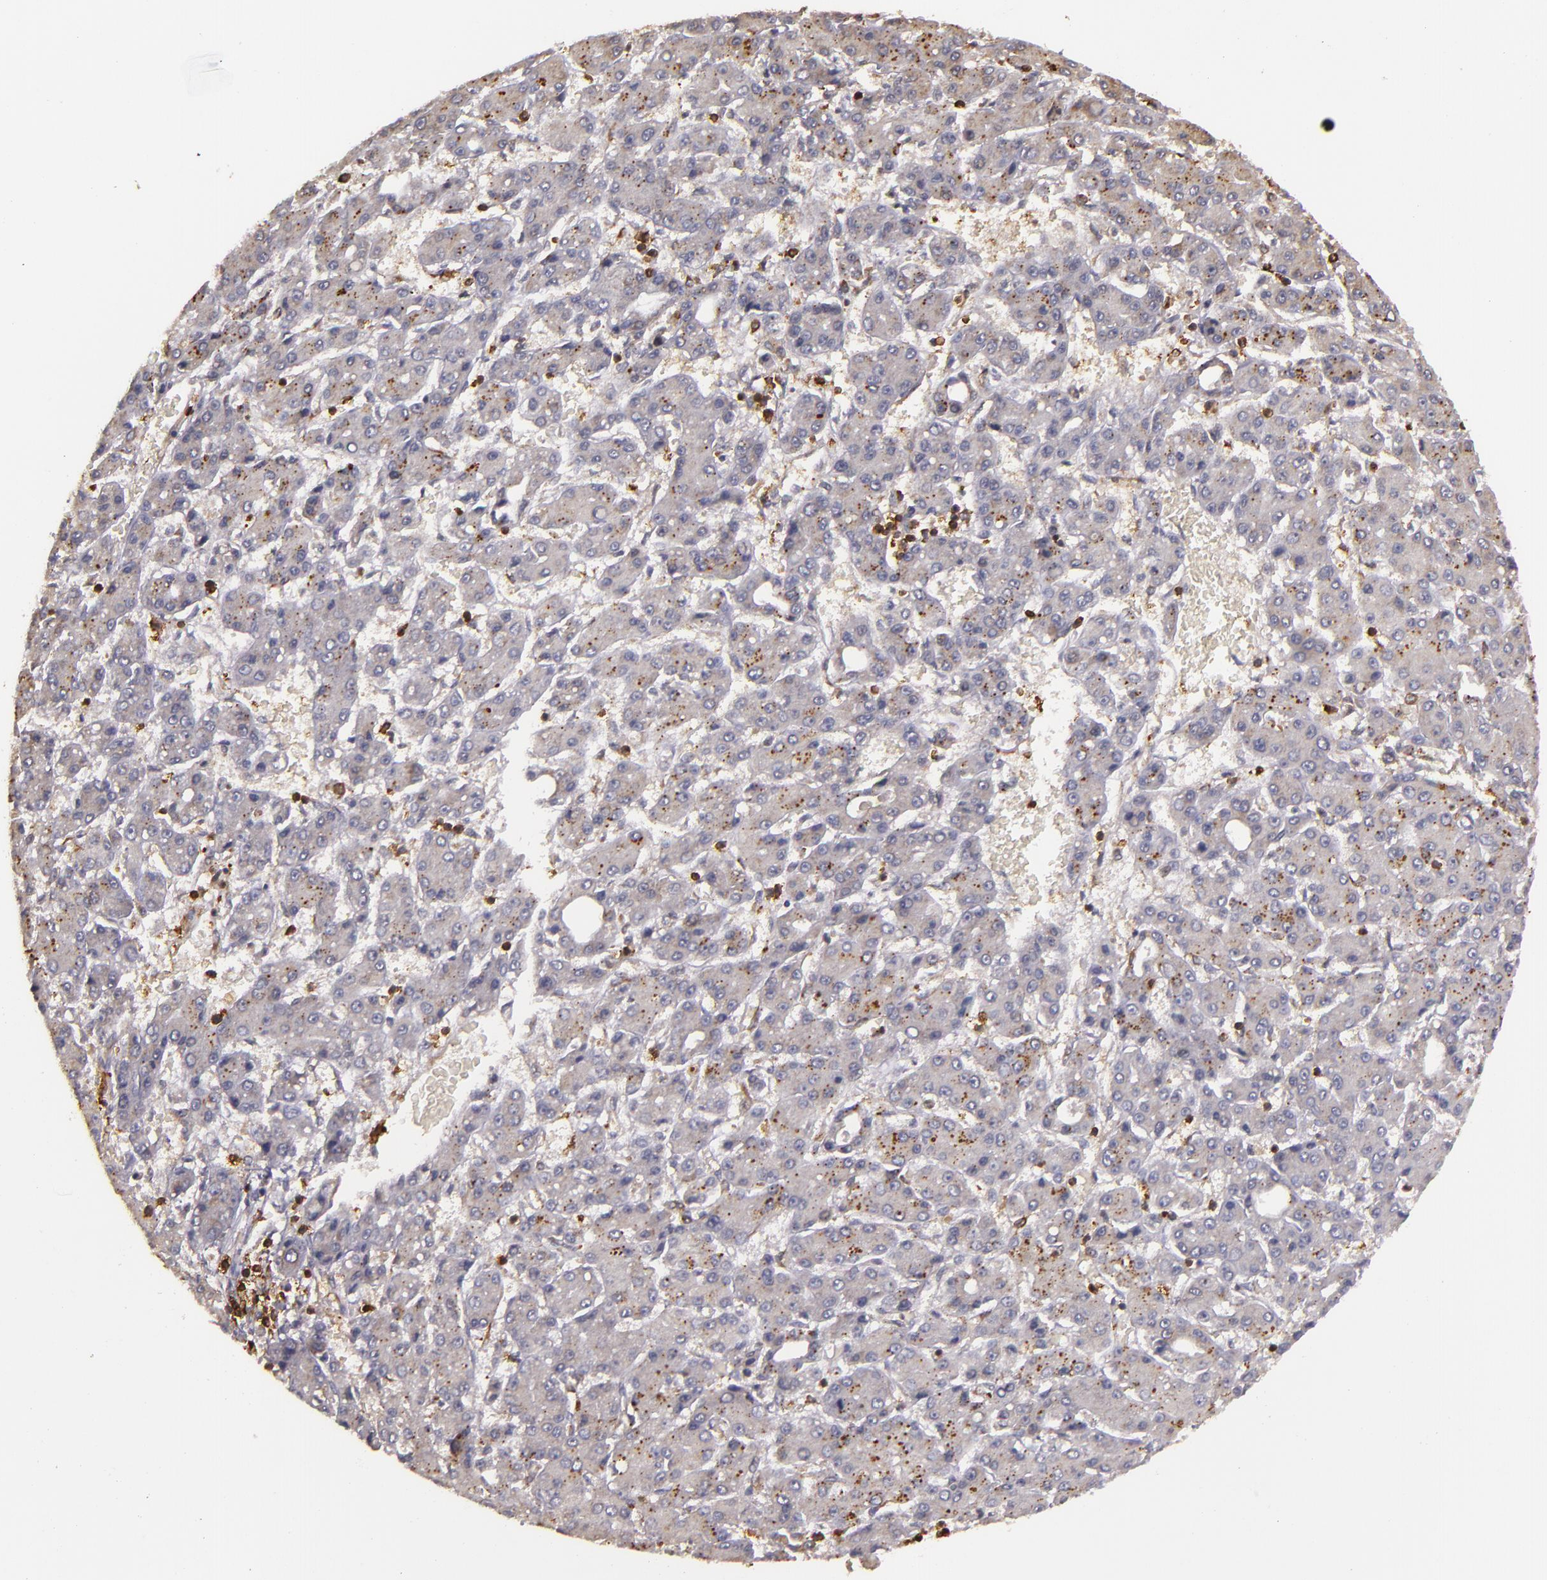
{"staining": {"intensity": "weak", "quantity": "25%-75%", "location": "cytoplasmic/membranous"}, "tissue": "liver cancer", "cell_type": "Tumor cells", "image_type": "cancer", "snomed": [{"axis": "morphology", "description": "Carcinoma, Hepatocellular, NOS"}, {"axis": "topography", "description": "Liver"}], "caption": "Liver hepatocellular carcinoma tissue reveals weak cytoplasmic/membranous positivity in approximately 25%-75% of tumor cells", "gene": "SLC9A3R1", "patient": {"sex": "male", "age": 69}}